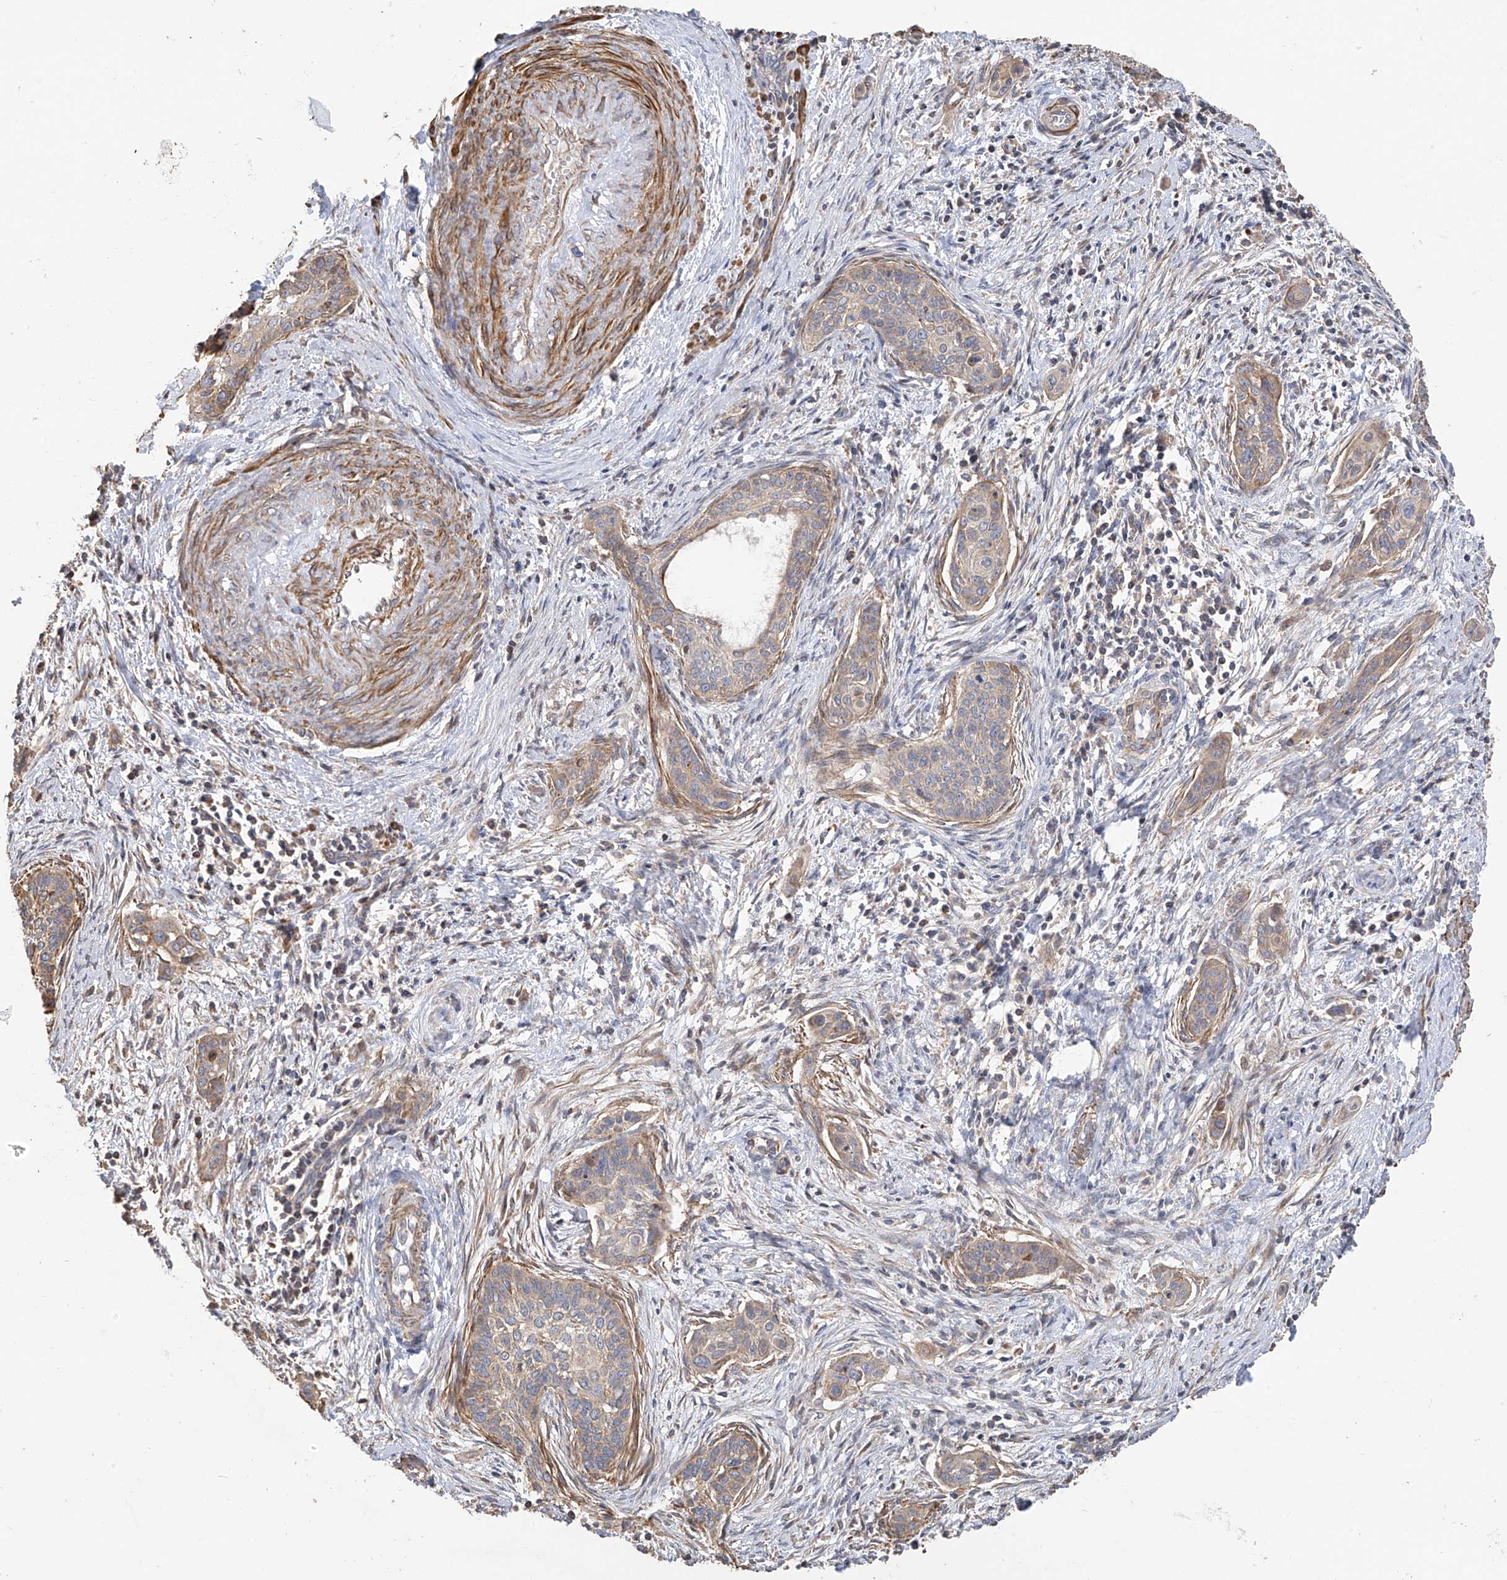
{"staining": {"intensity": "moderate", "quantity": "25%-75%", "location": "cytoplasmic/membranous"}, "tissue": "cervical cancer", "cell_type": "Tumor cells", "image_type": "cancer", "snomed": [{"axis": "morphology", "description": "Squamous cell carcinoma, NOS"}, {"axis": "topography", "description": "Cervix"}], "caption": "Immunohistochemical staining of human squamous cell carcinoma (cervical) displays medium levels of moderate cytoplasmic/membranous expression in about 25%-75% of tumor cells. Using DAB (brown) and hematoxylin (blue) stains, captured at high magnification using brightfield microscopy.", "gene": "SLC43A3", "patient": {"sex": "female", "age": 33}}